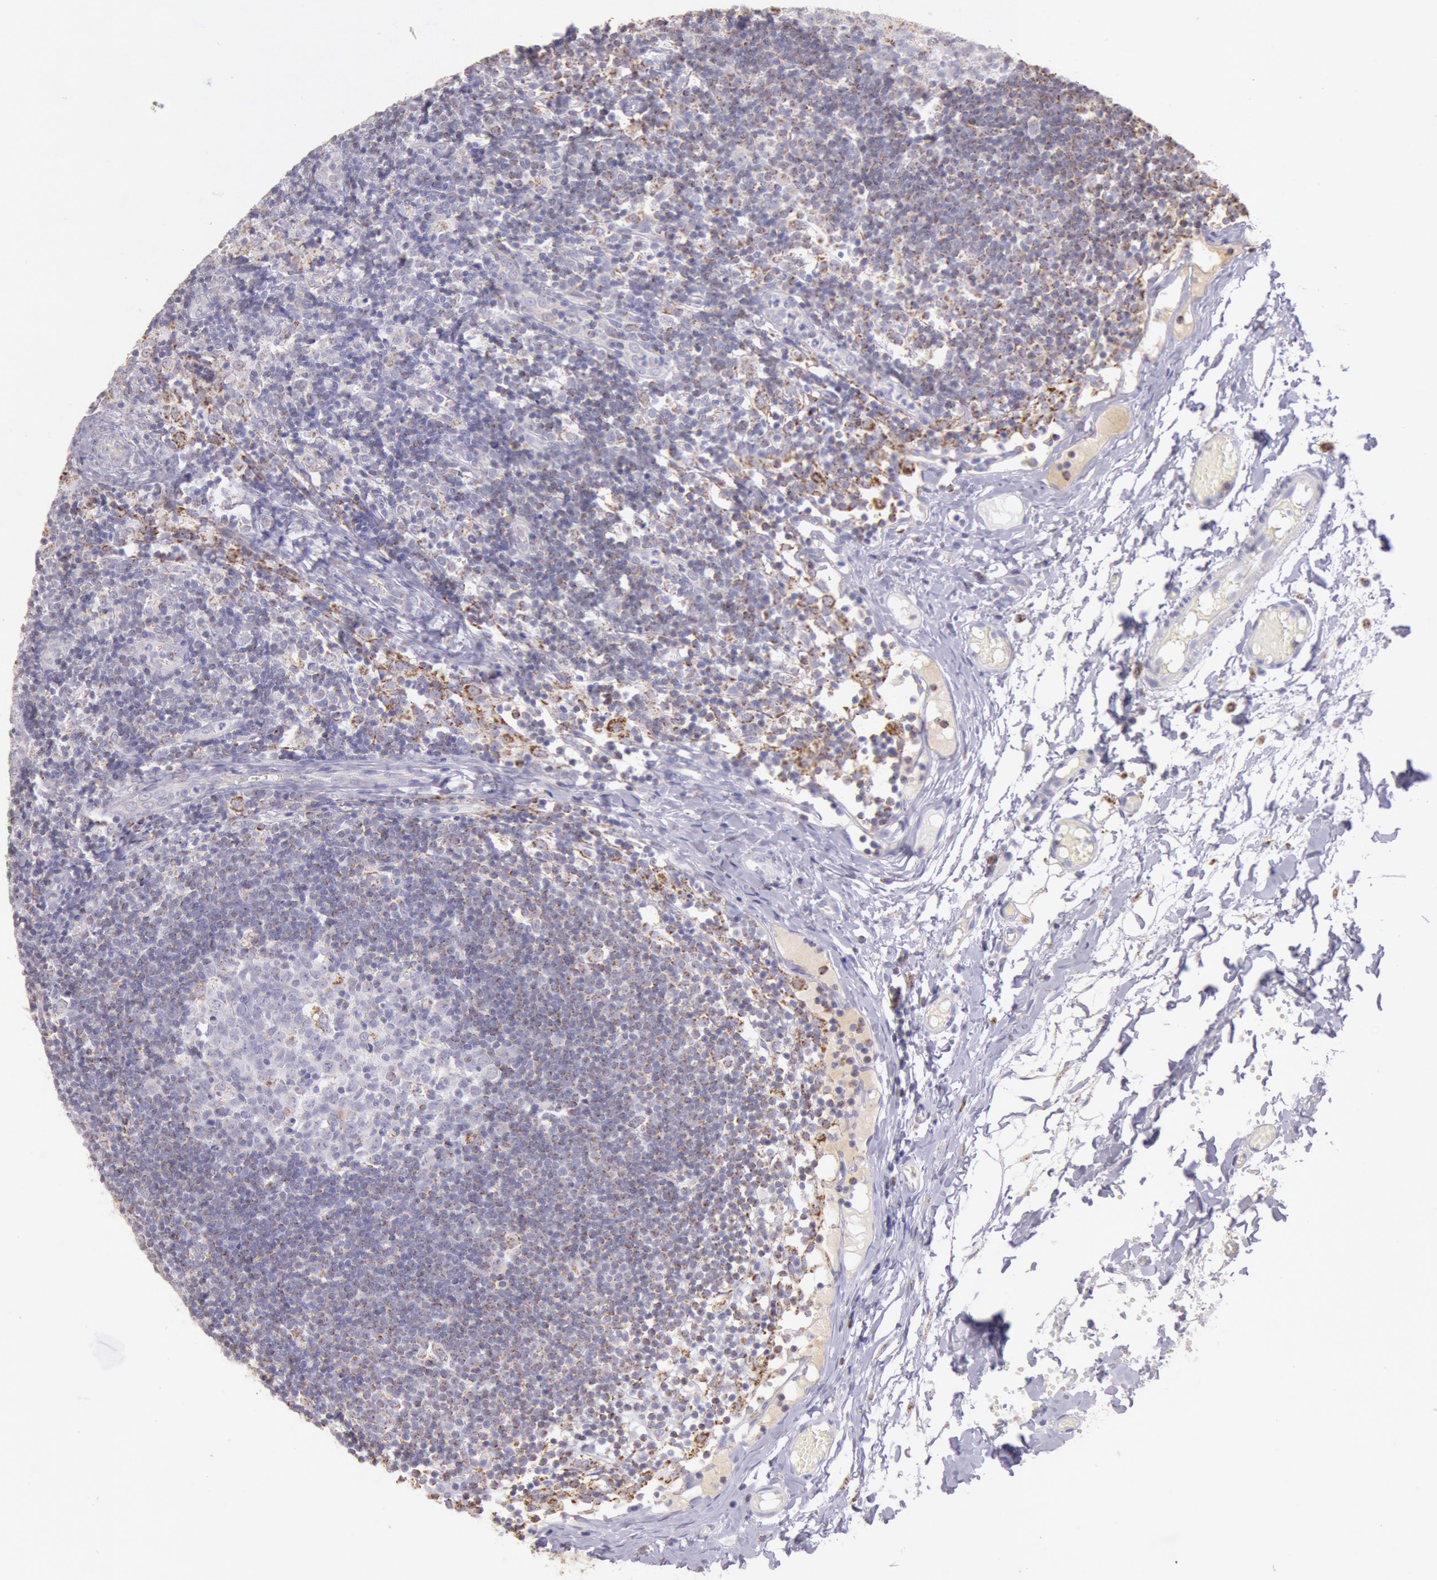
{"staining": {"intensity": "weak", "quantity": "25%-75%", "location": "cytoplasmic/membranous"}, "tissue": "lymph node", "cell_type": "Germinal center cells", "image_type": "normal", "snomed": [{"axis": "morphology", "description": "Normal tissue, NOS"}, {"axis": "morphology", "description": "Inflammation, NOS"}, {"axis": "topography", "description": "Lymph node"}, {"axis": "topography", "description": "Salivary gland"}], "caption": "IHC of unremarkable human lymph node shows low levels of weak cytoplasmic/membranous expression in about 25%-75% of germinal center cells. (Brightfield microscopy of DAB IHC at high magnification).", "gene": "FRMD6", "patient": {"sex": "male", "age": 3}}